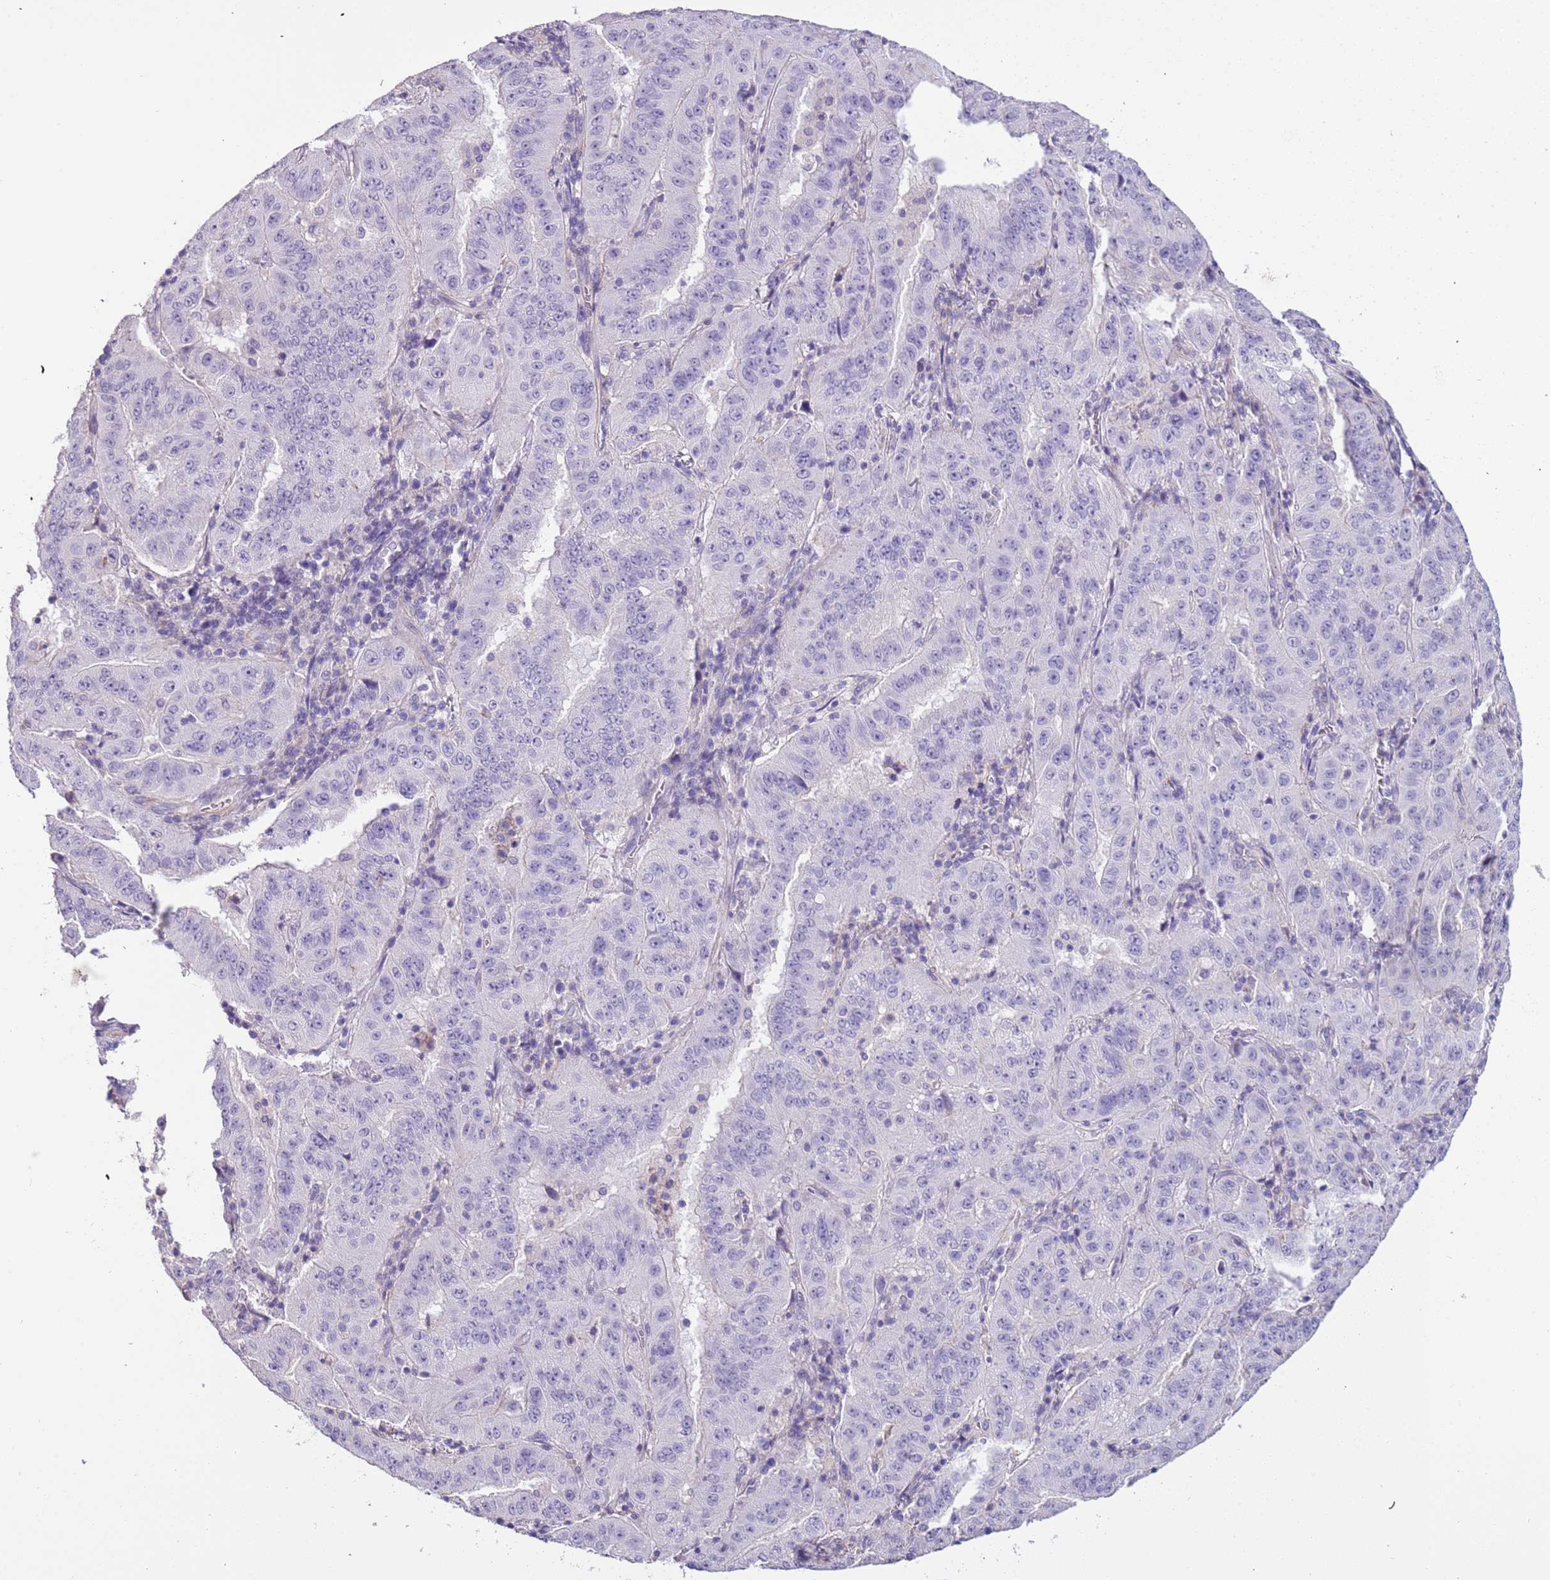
{"staining": {"intensity": "negative", "quantity": "none", "location": "none"}, "tissue": "pancreatic cancer", "cell_type": "Tumor cells", "image_type": "cancer", "snomed": [{"axis": "morphology", "description": "Adenocarcinoma, NOS"}, {"axis": "topography", "description": "Pancreas"}], "caption": "Immunohistochemistry histopathology image of neoplastic tissue: human pancreatic adenocarcinoma stained with DAB (3,3'-diaminobenzidine) reveals no significant protein expression in tumor cells.", "gene": "PCGF2", "patient": {"sex": "male", "age": 63}}